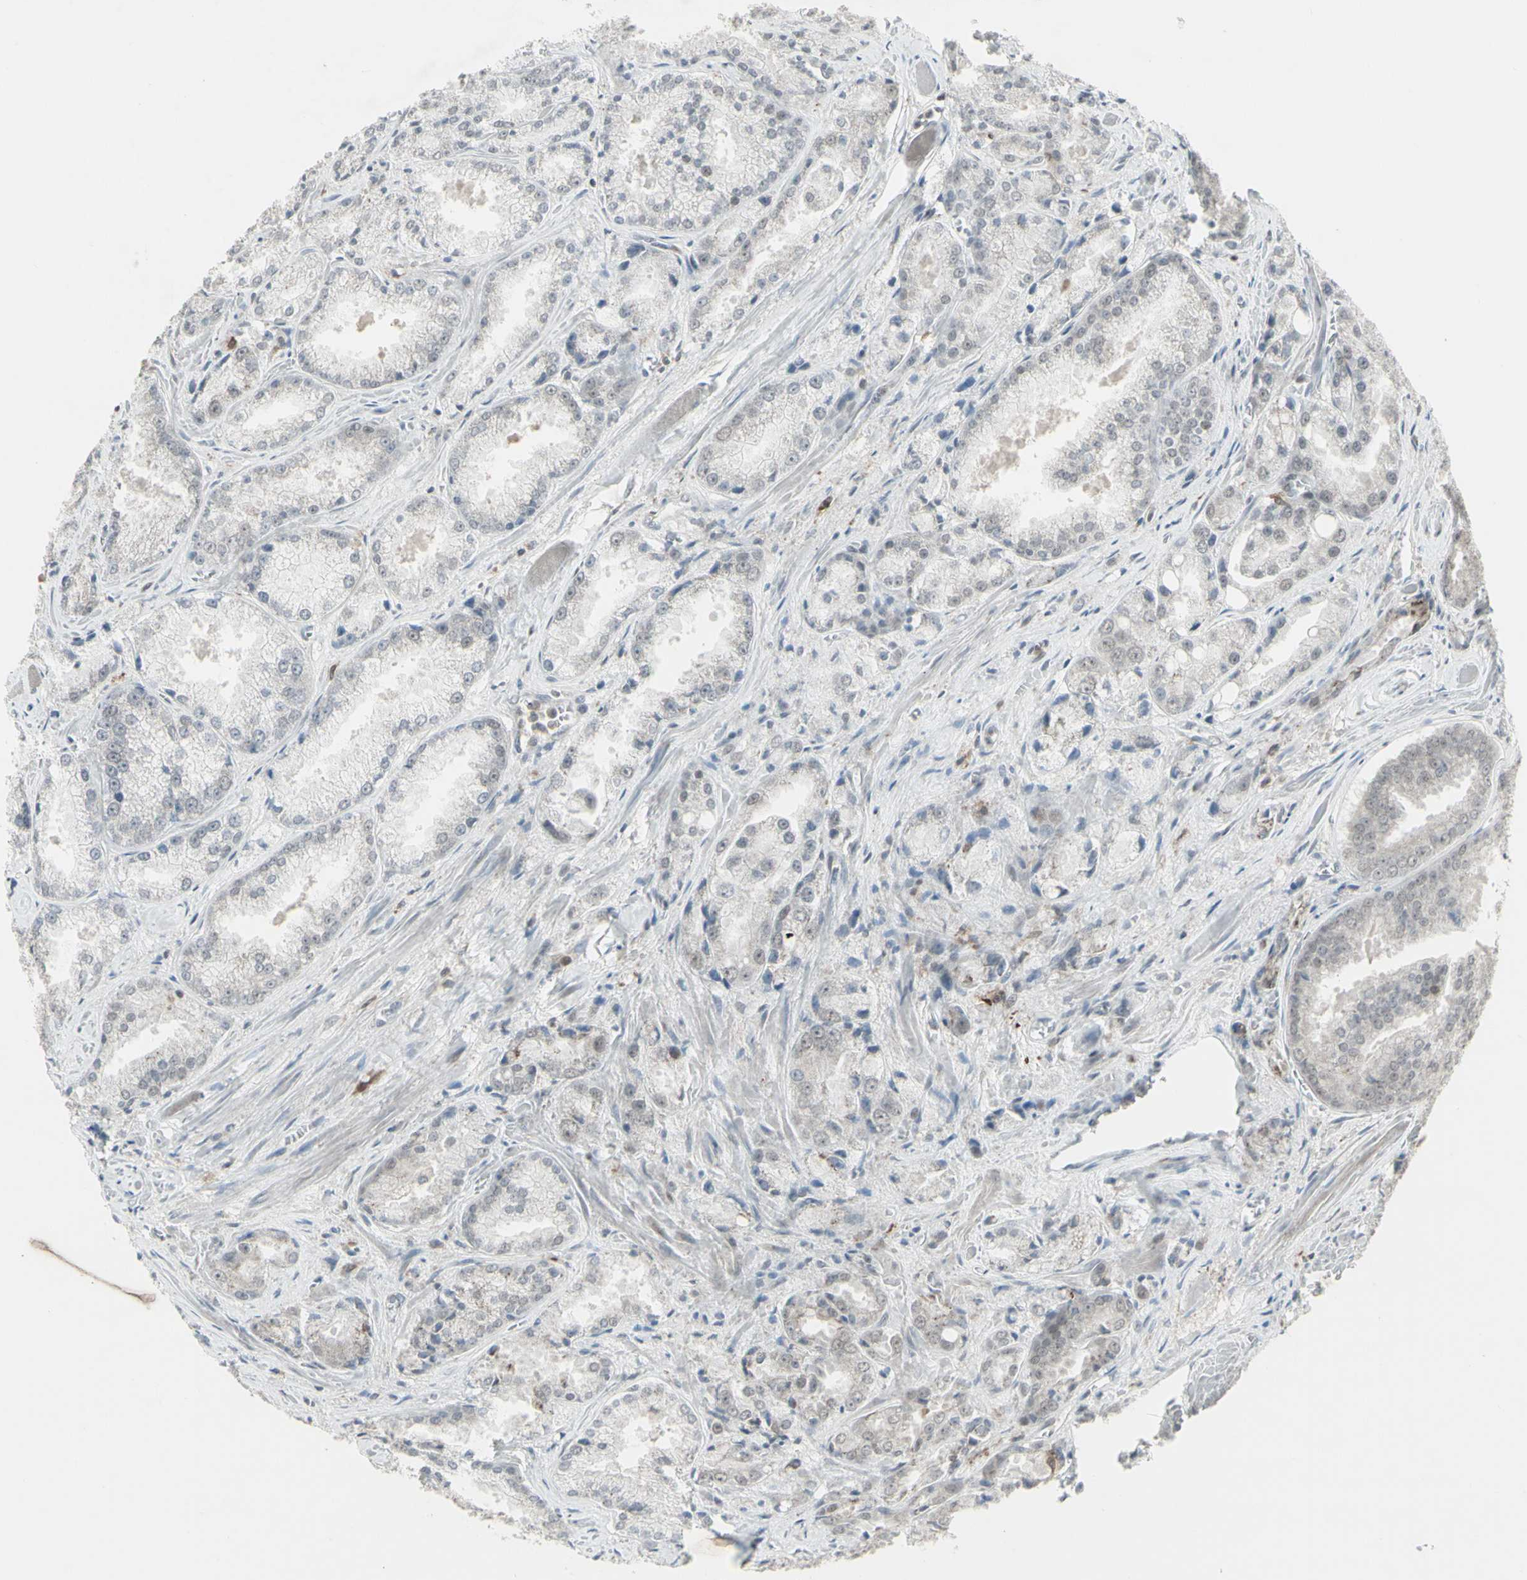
{"staining": {"intensity": "negative", "quantity": "none", "location": "none"}, "tissue": "prostate cancer", "cell_type": "Tumor cells", "image_type": "cancer", "snomed": [{"axis": "morphology", "description": "Adenocarcinoma, Low grade"}, {"axis": "topography", "description": "Prostate"}], "caption": "This is an IHC histopathology image of human prostate low-grade adenocarcinoma. There is no expression in tumor cells.", "gene": "SAMSN1", "patient": {"sex": "male", "age": 64}}